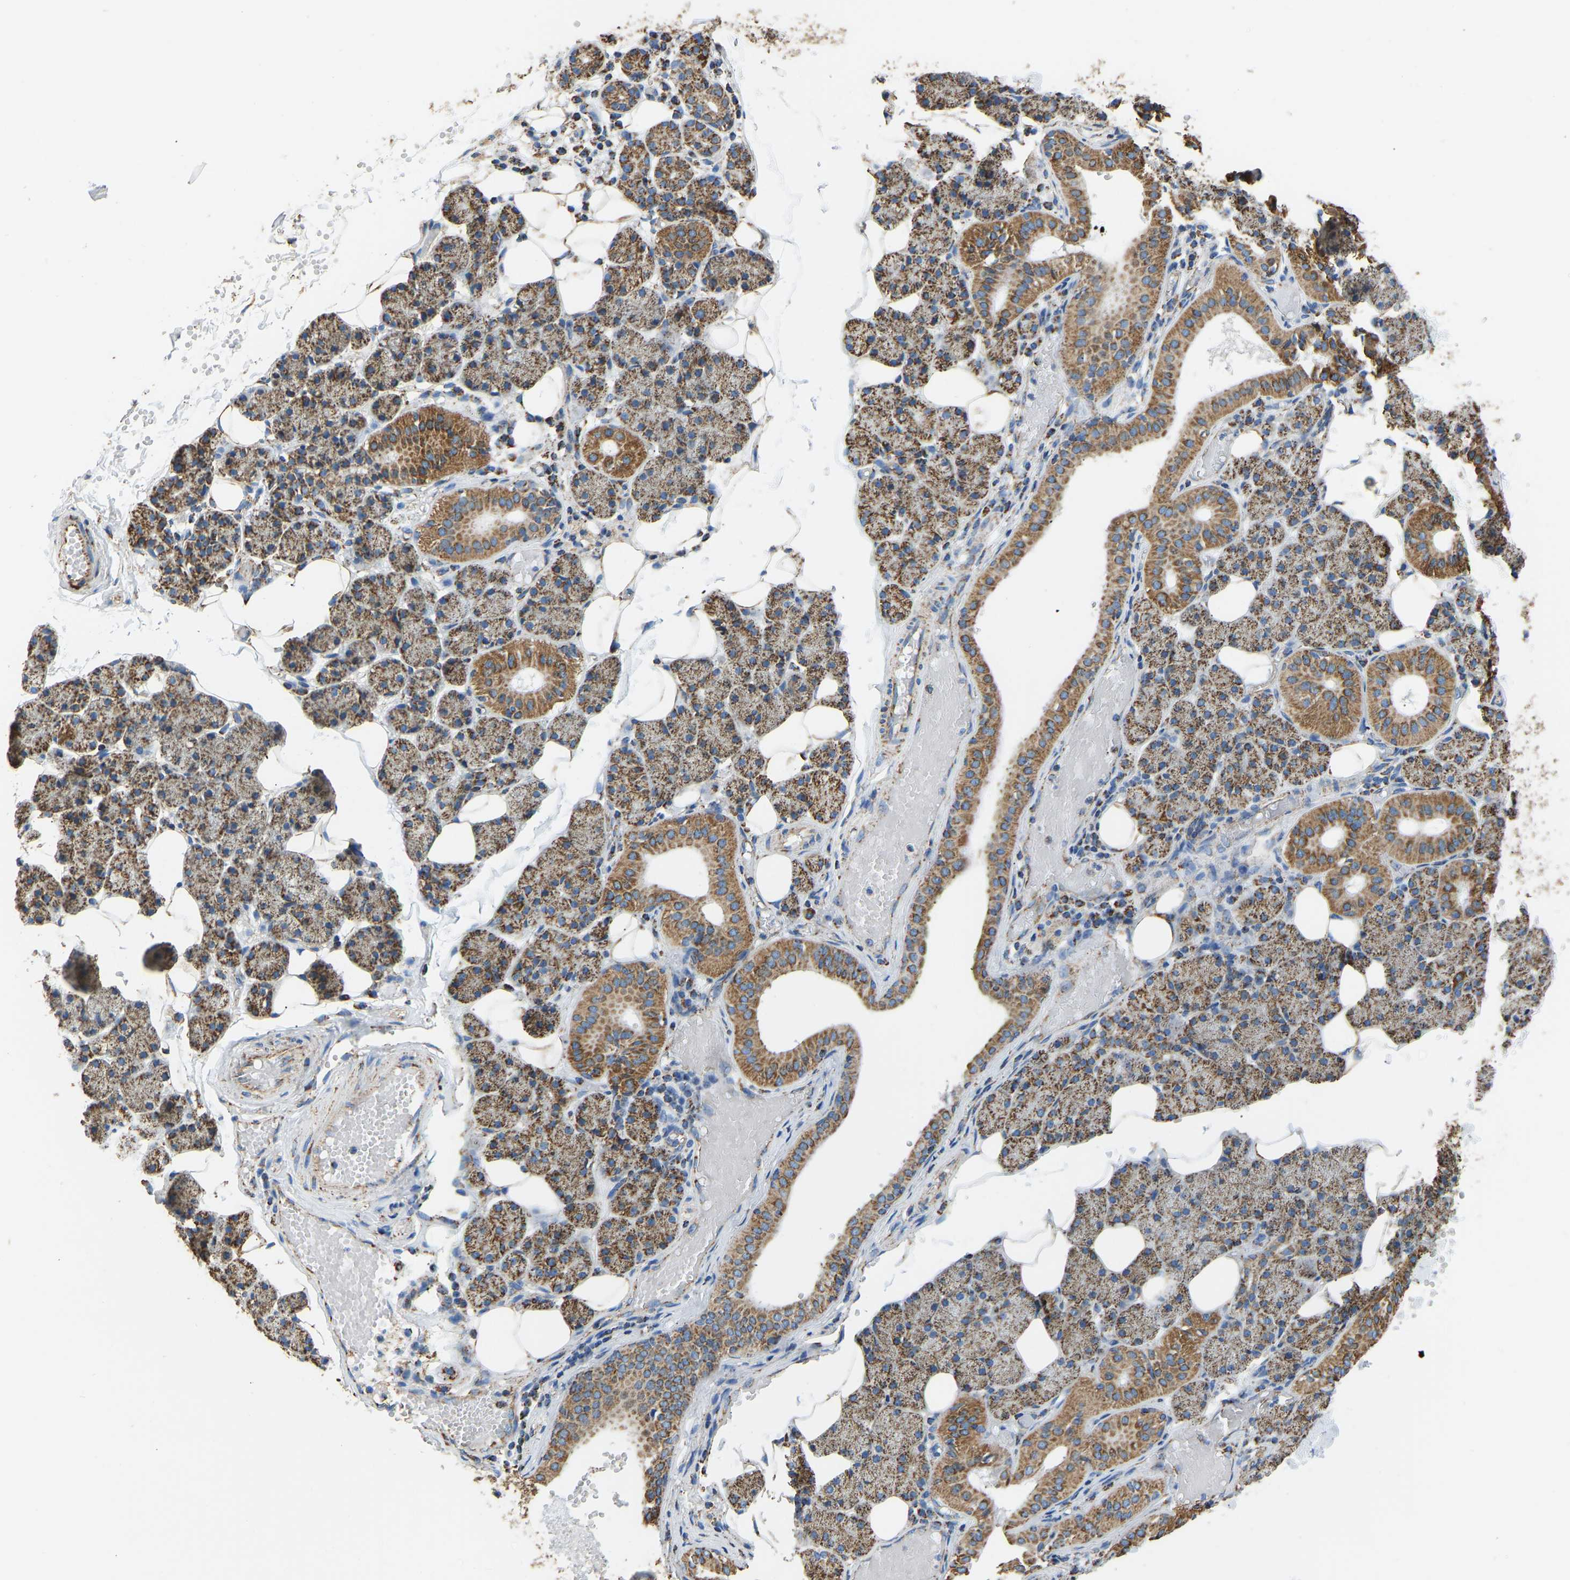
{"staining": {"intensity": "moderate", "quantity": ">75%", "location": "cytoplasmic/membranous"}, "tissue": "salivary gland", "cell_type": "Glandular cells", "image_type": "normal", "snomed": [{"axis": "morphology", "description": "Normal tissue, NOS"}, {"axis": "topography", "description": "Salivary gland"}], "caption": "IHC staining of benign salivary gland, which exhibits medium levels of moderate cytoplasmic/membranous positivity in about >75% of glandular cells indicating moderate cytoplasmic/membranous protein positivity. The staining was performed using DAB (brown) for protein detection and nuclei were counterstained in hematoxylin (blue).", "gene": "IRX6", "patient": {"sex": "female", "age": 33}}